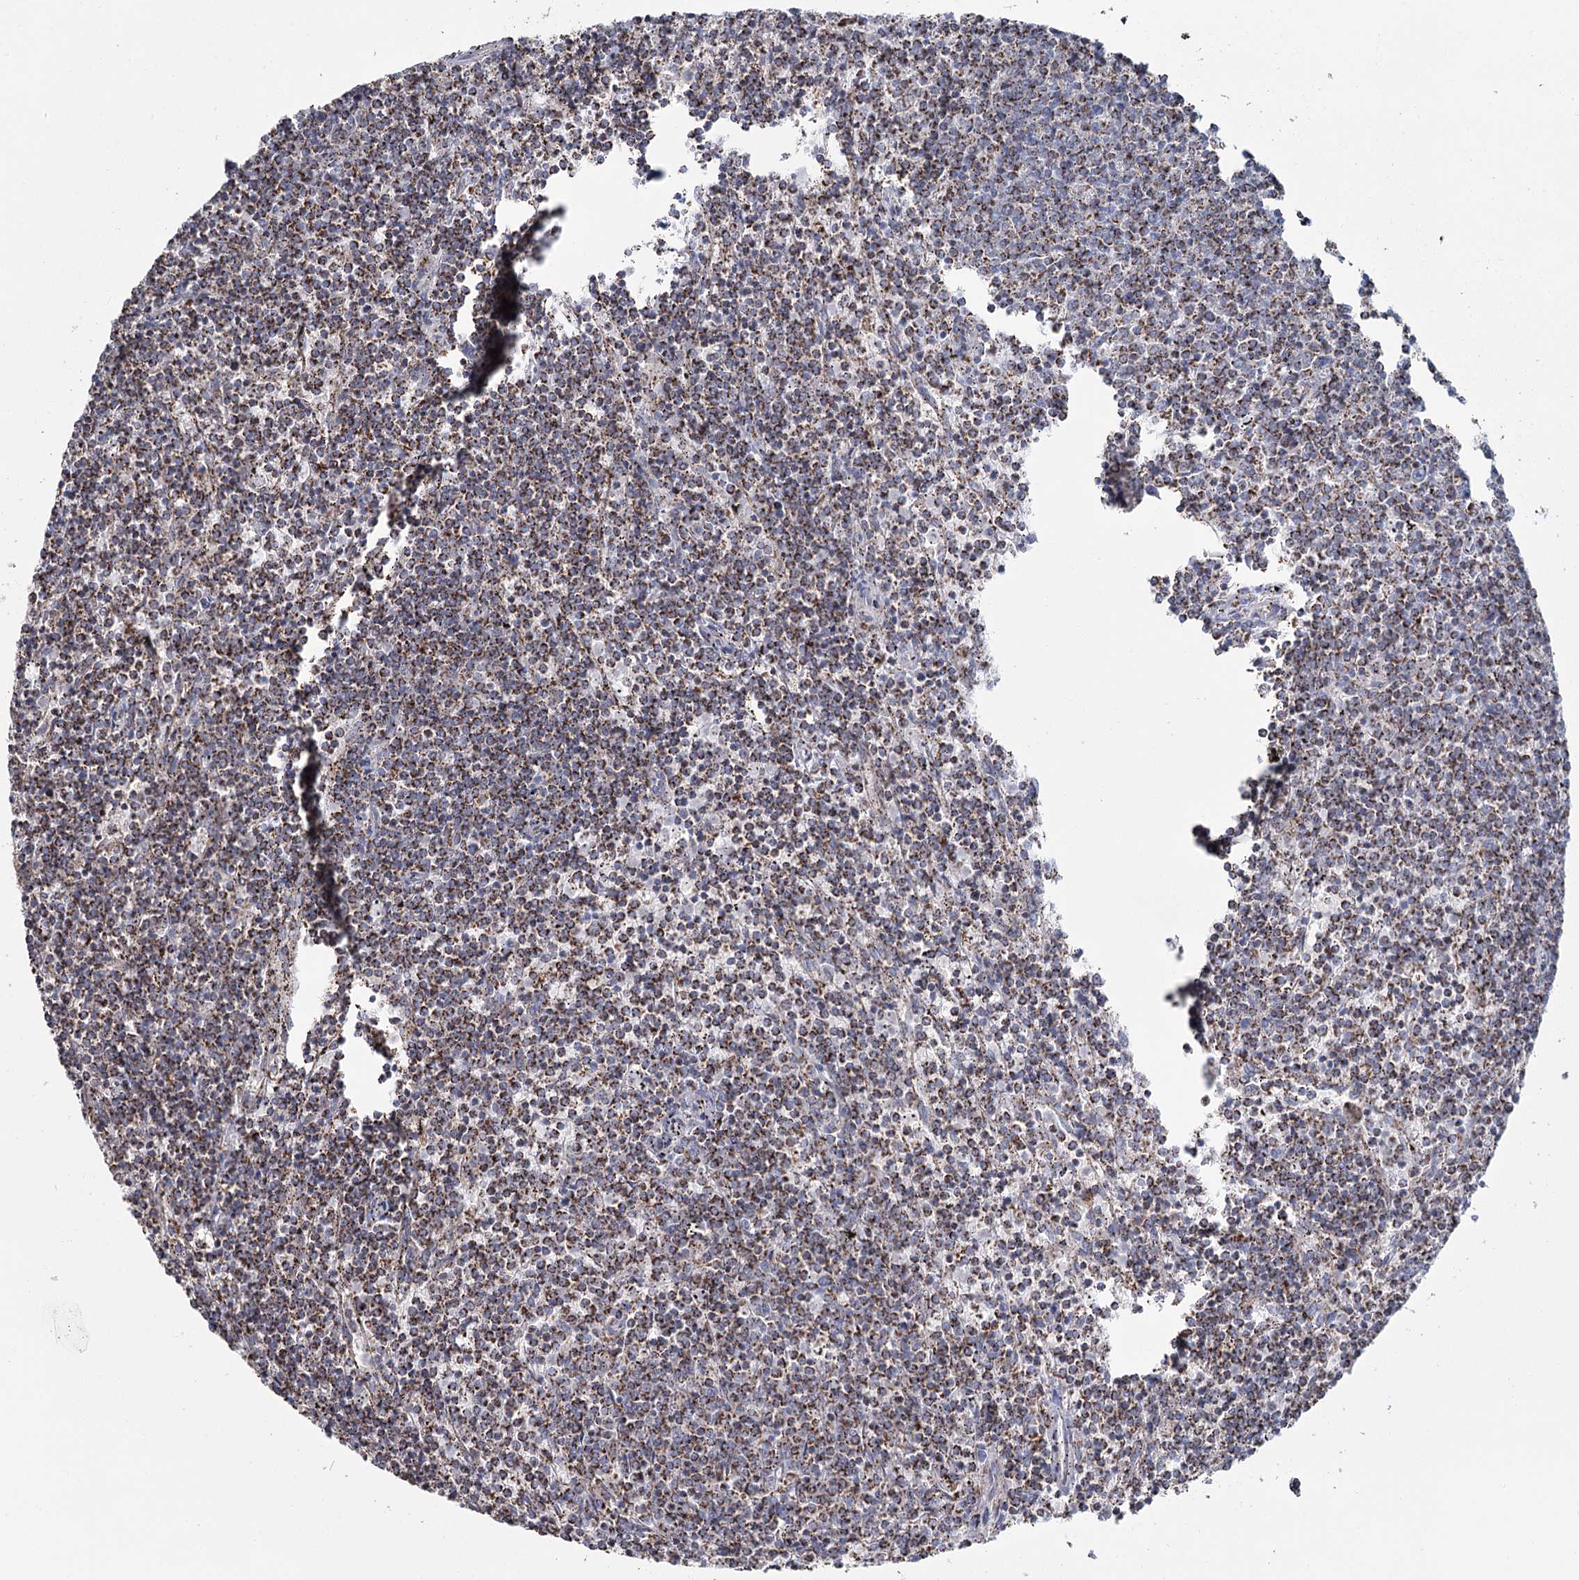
{"staining": {"intensity": "moderate", "quantity": ">75%", "location": "cytoplasmic/membranous"}, "tissue": "lymphoma", "cell_type": "Tumor cells", "image_type": "cancer", "snomed": [{"axis": "morphology", "description": "Malignant lymphoma, non-Hodgkin's type, Low grade"}, {"axis": "topography", "description": "Spleen"}], "caption": "Tumor cells show medium levels of moderate cytoplasmic/membranous expression in about >75% of cells in human malignant lymphoma, non-Hodgkin's type (low-grade). (DAB IHC, brown staining for protein, blue staining for nuclei).", "gene": "MRPL44", "patient": {"sex": "female", "age": 50}}